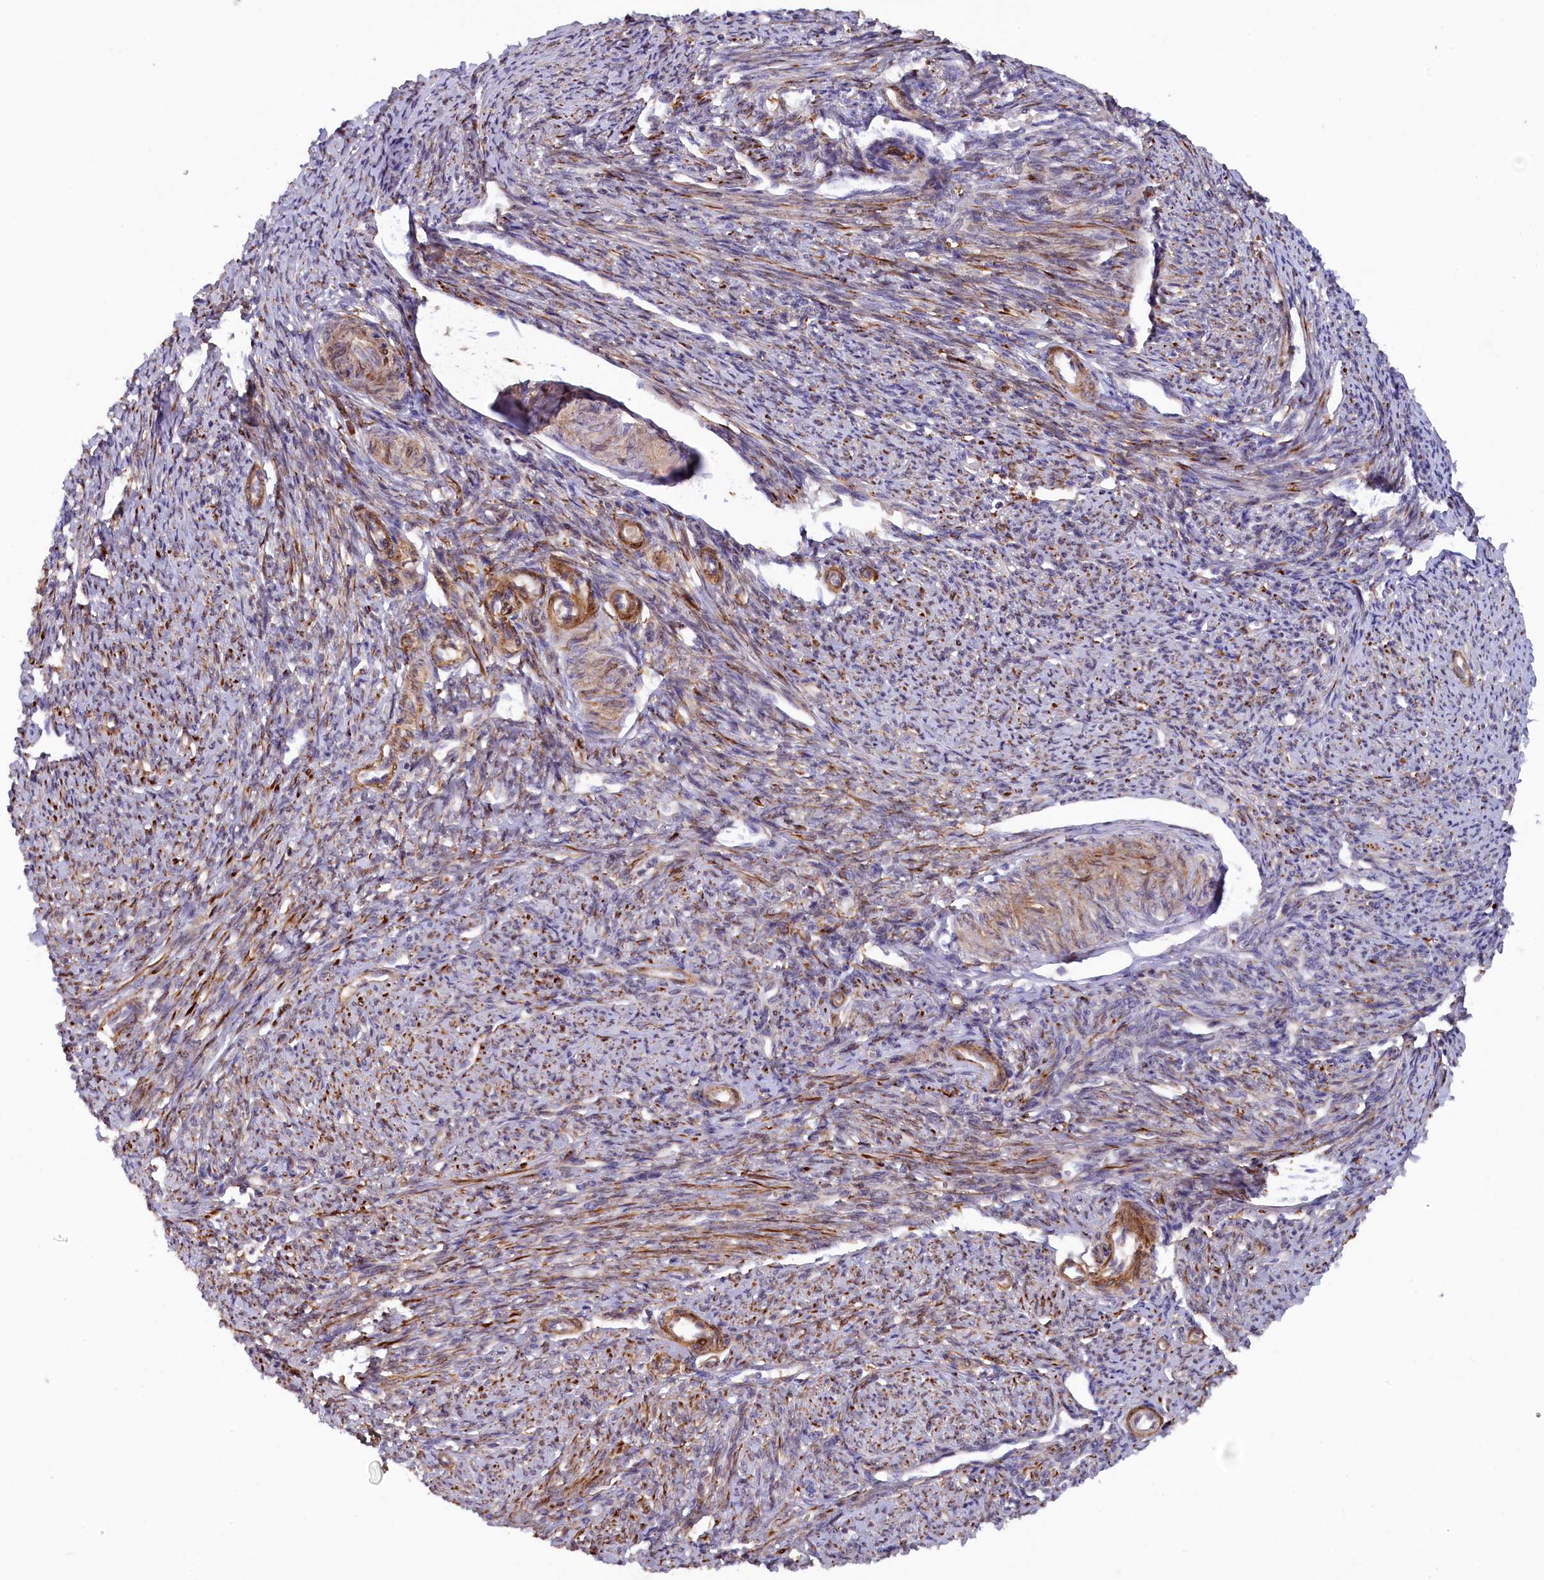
{"staining": {"intensity": "strong", "quantity": "<25%", "location": "cytoplasmic/membranous"}, "tissue": "smooth muscle", "cell_type": "Smooth muscle cells", "image_type": "normal", "snomed": [{"axis": "morphology", "description": "Normal tissue, NOS"}, {"axis": "topography", "description": "Smooth muscle"}, {"axis": "topography", "description": "Uterus"}], "caption": "Immunohistochemistry photomicrograph of normal smooth muscle: smooth muscle stained using IHC displays medium levels of strong protein expression localized specifically in the cytoplasmic/membranous of smooth muscle cells, appearing as a cytoplasmic/membranous brown color.", "gene": "FERMT1", "patient": {"sex": "female", "age": 59}}